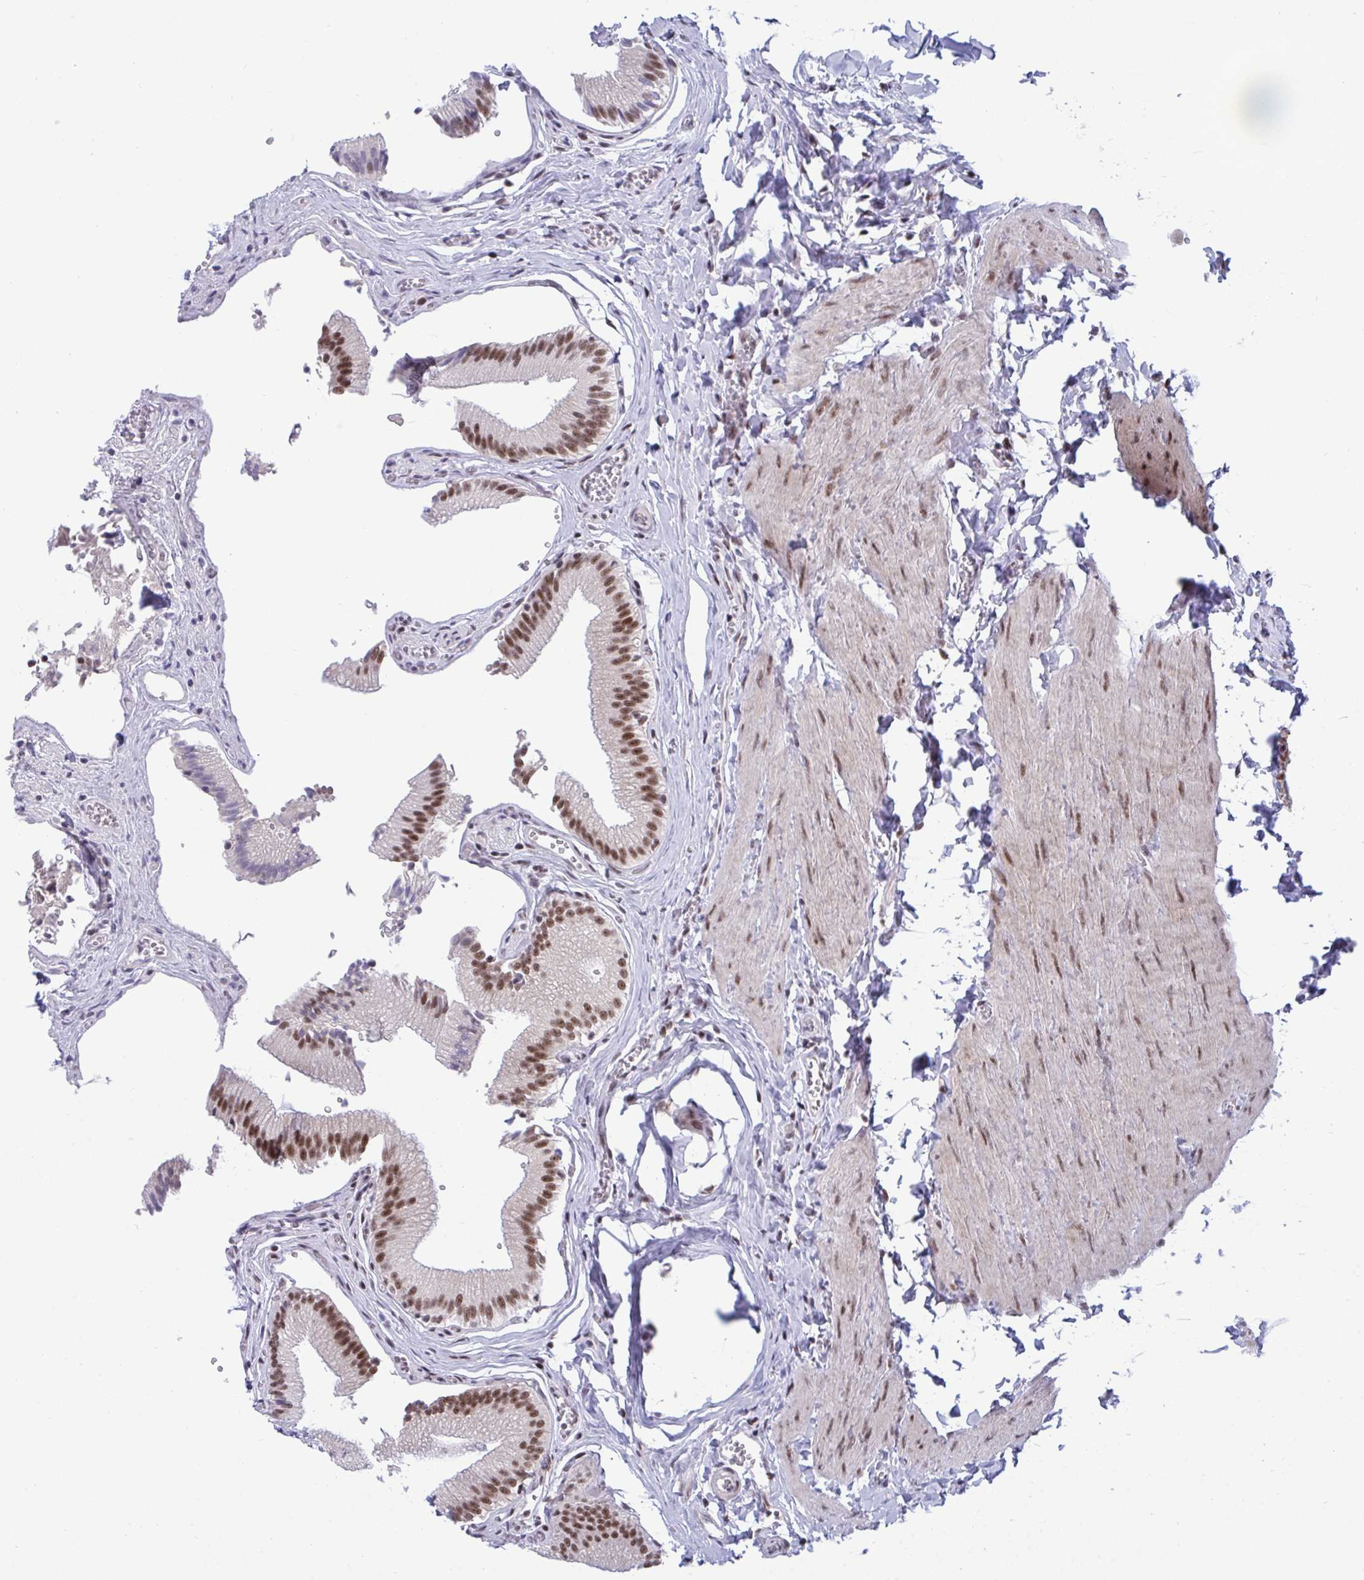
{"staining": {"intensity": "moderate", "quantity": ">75%", "location": "nuclear"}, "tissue": "gallbladder", "cell_type": "Glandular cells", "image_type": "normal", "snomed": [{"axis": "morphology", "description": "Normal tissue, NOS"}, {"axis": "topography", "description": "Gallbladder"}, {"axis": "topography", "description": "Peripheral nerve tissue"}], "caption": "About >75% of glandular cells in normal gallbladder demonstrate moderate nuclear protein expression as visualized by brown immunohistochemical staining.", "gene": "WBP11", "patient": {"sex": "male", "age": 17}}